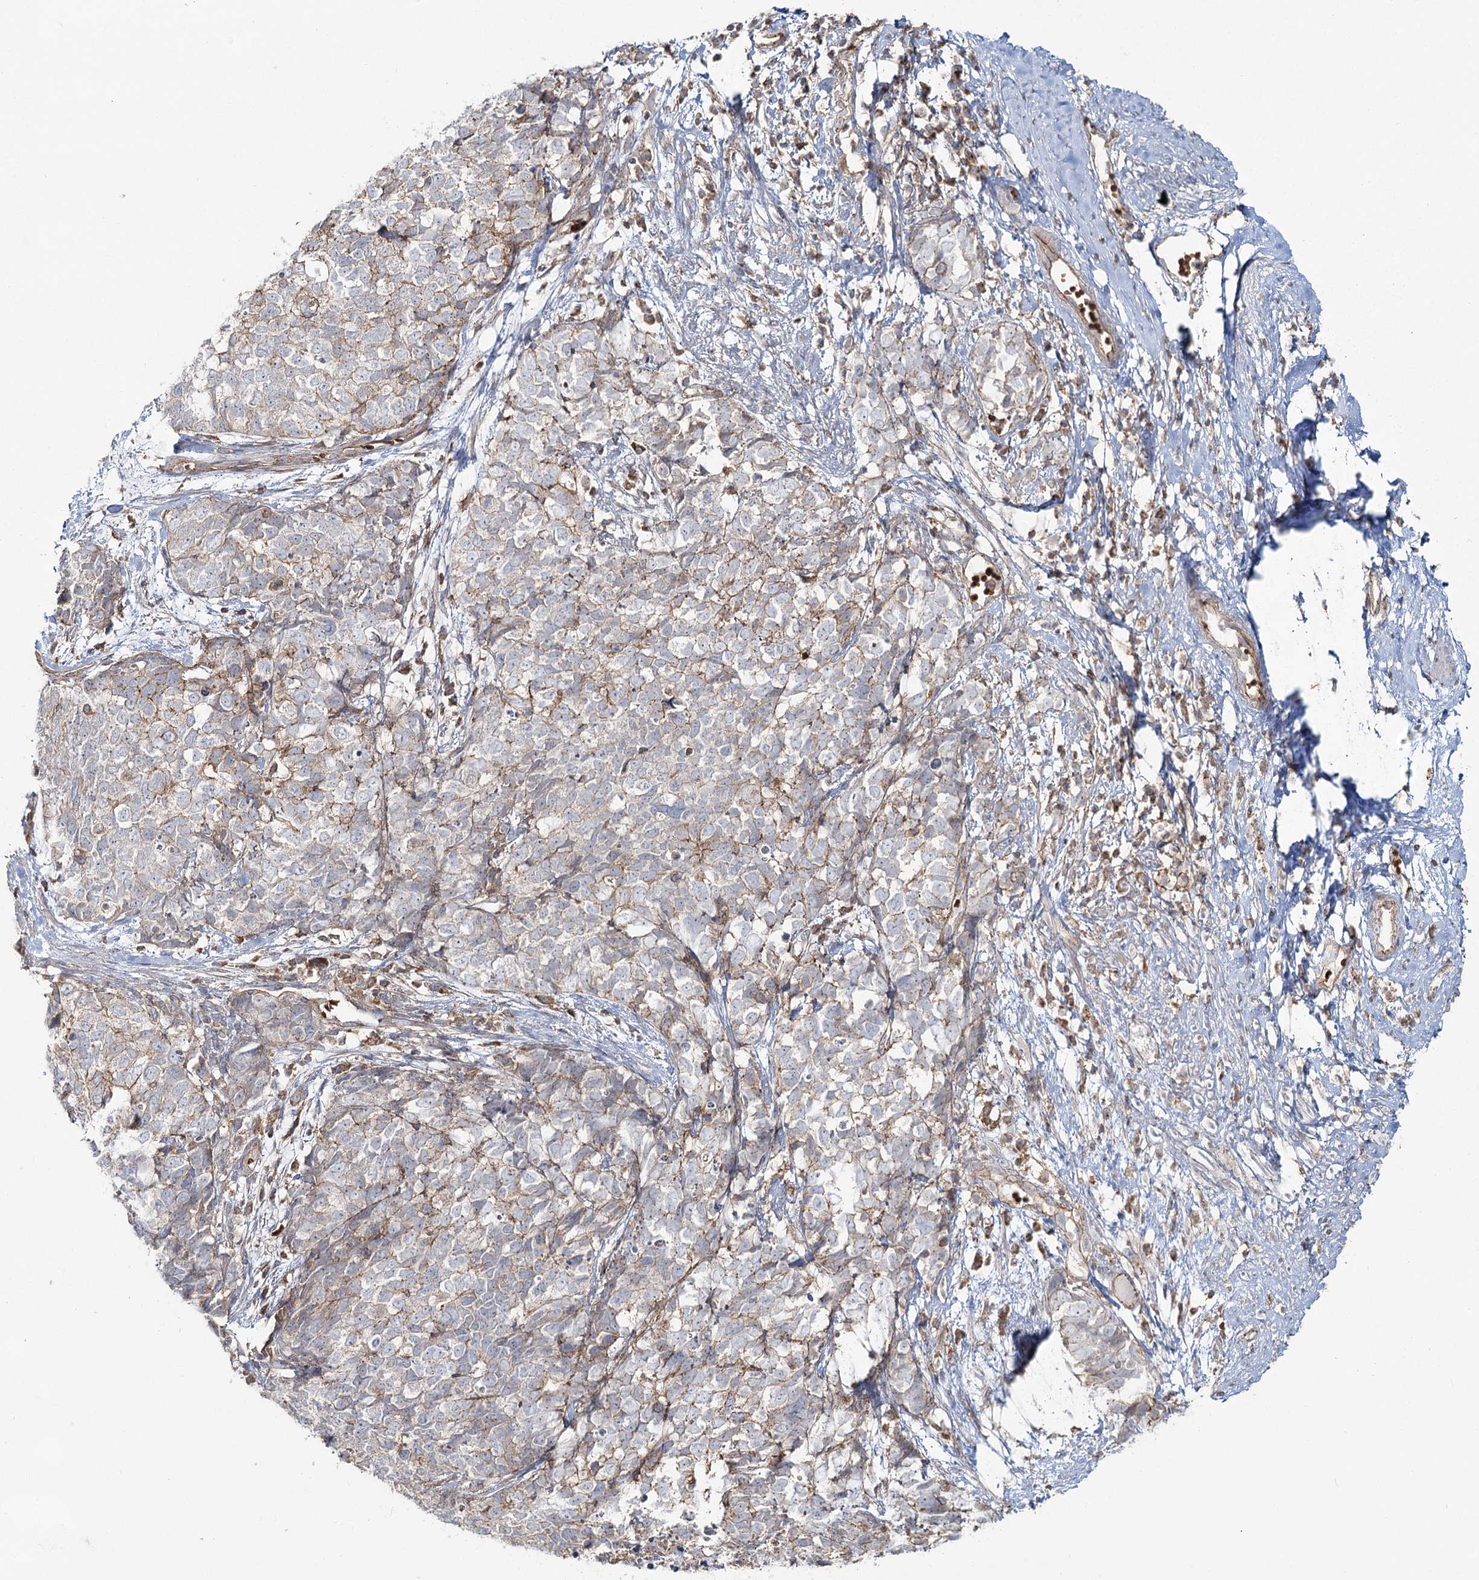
{"staining": {"intensity": "negative", "quantity": "none", "location": "none"}, "tissue": "cervical cancer", "cell_type": "Tumor cells", "image_type": "cancer", "snomed": [{"axis": "morphology", "description": "Squamous cell carcinoma, NOS"}, {"axis": "topography", "description": "Cervix"}], "caption": "IHC of human cervical cancer shows no positivity in tumor cells.", "gene": "PCBD2", "patient": {"sex": "female", "age": 63}}